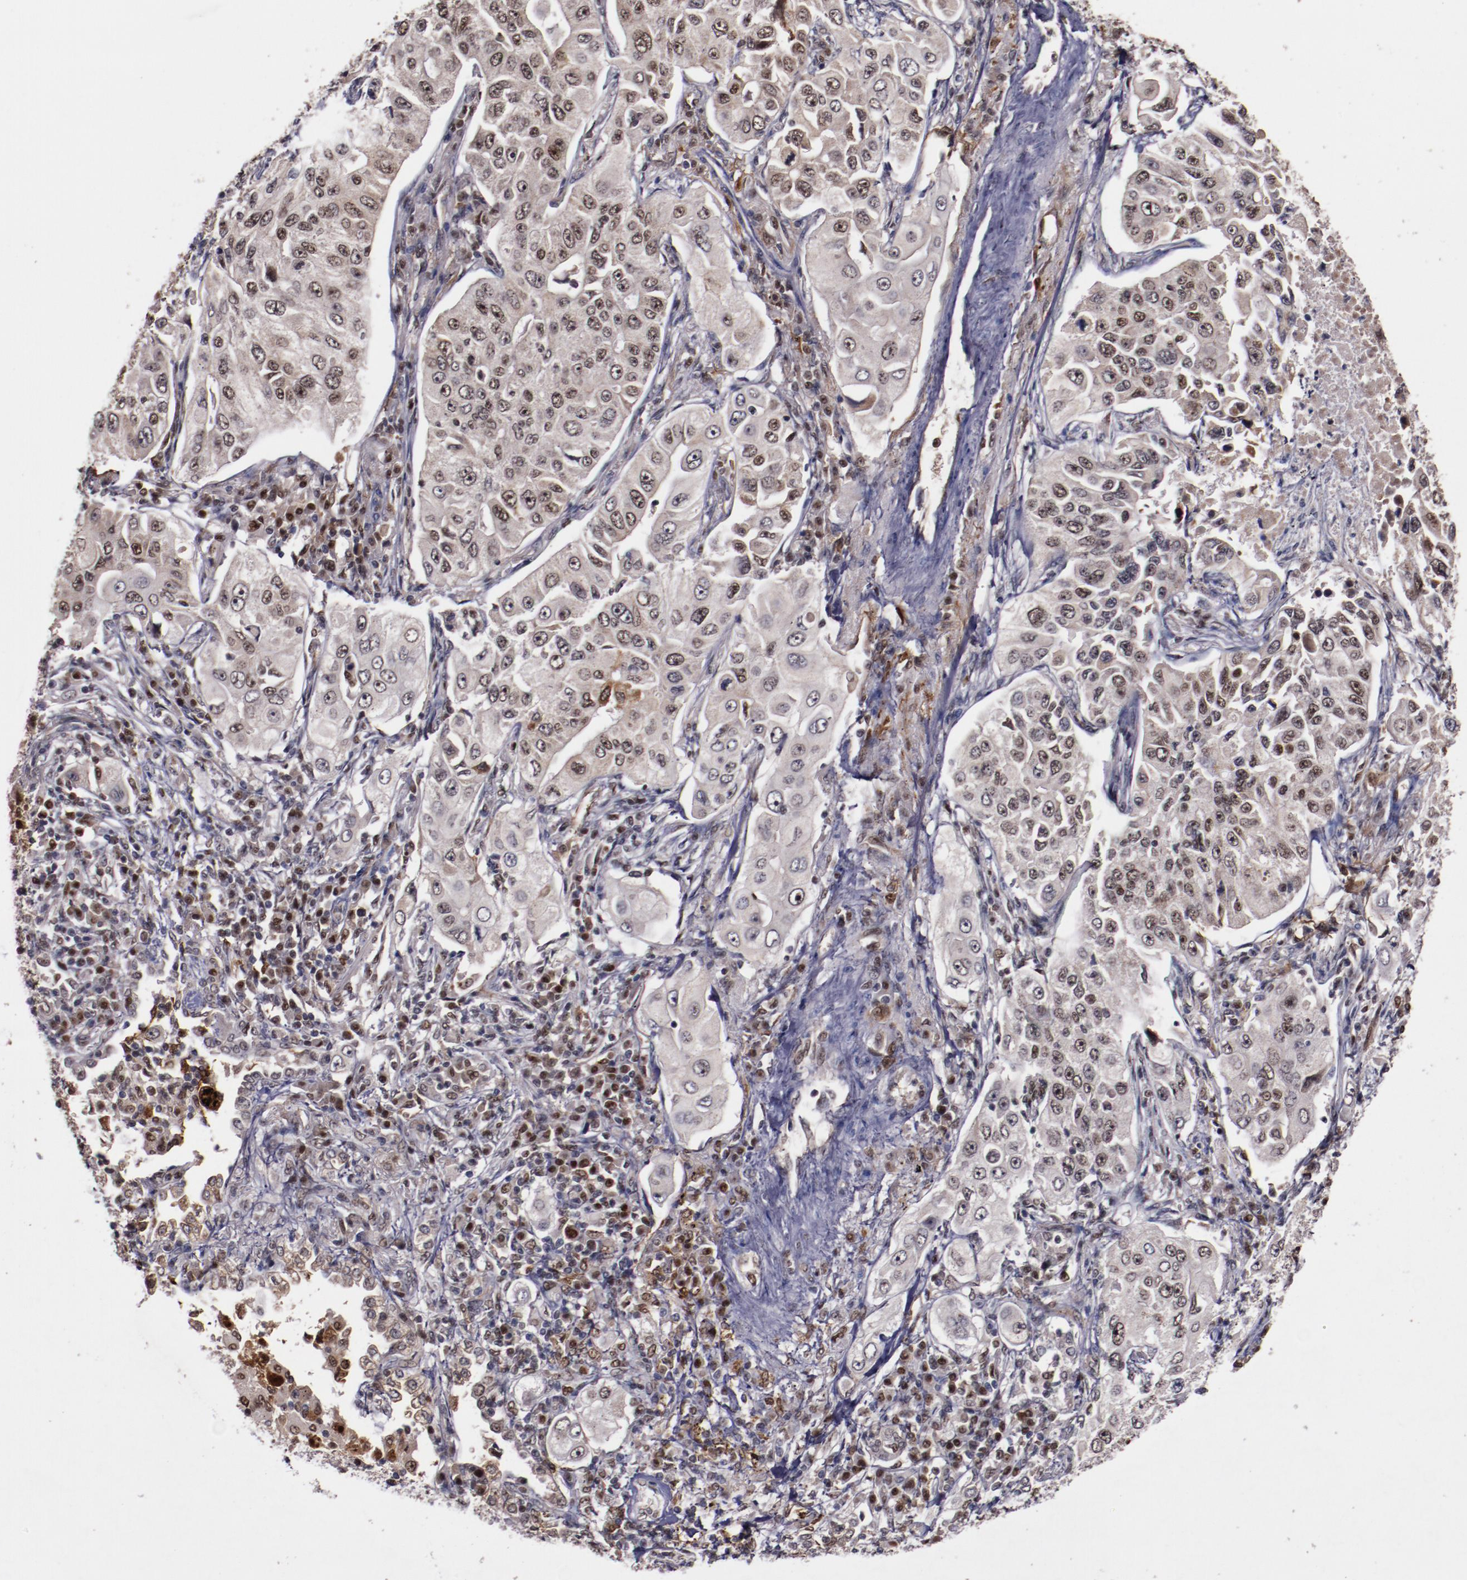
{"staining": {"intensity": "weak", "quantity": "<25%", "location": "nuclear"}, "tissue": "lung cancer", "cell_type": "Tumor cells", "image_type": "cancer", "snomed": [{"axis": "morphology", "description": "Adenocarcinoma, NOS"}, {"axis": "topography", "description": "Lung"}], "caption": "This is an IHC histopathology image of human adenocarcinoma (lung). There is no expression in tumor cells.", "gene": "CHEK2", "patient": {"sex": "male", "age": 84}}